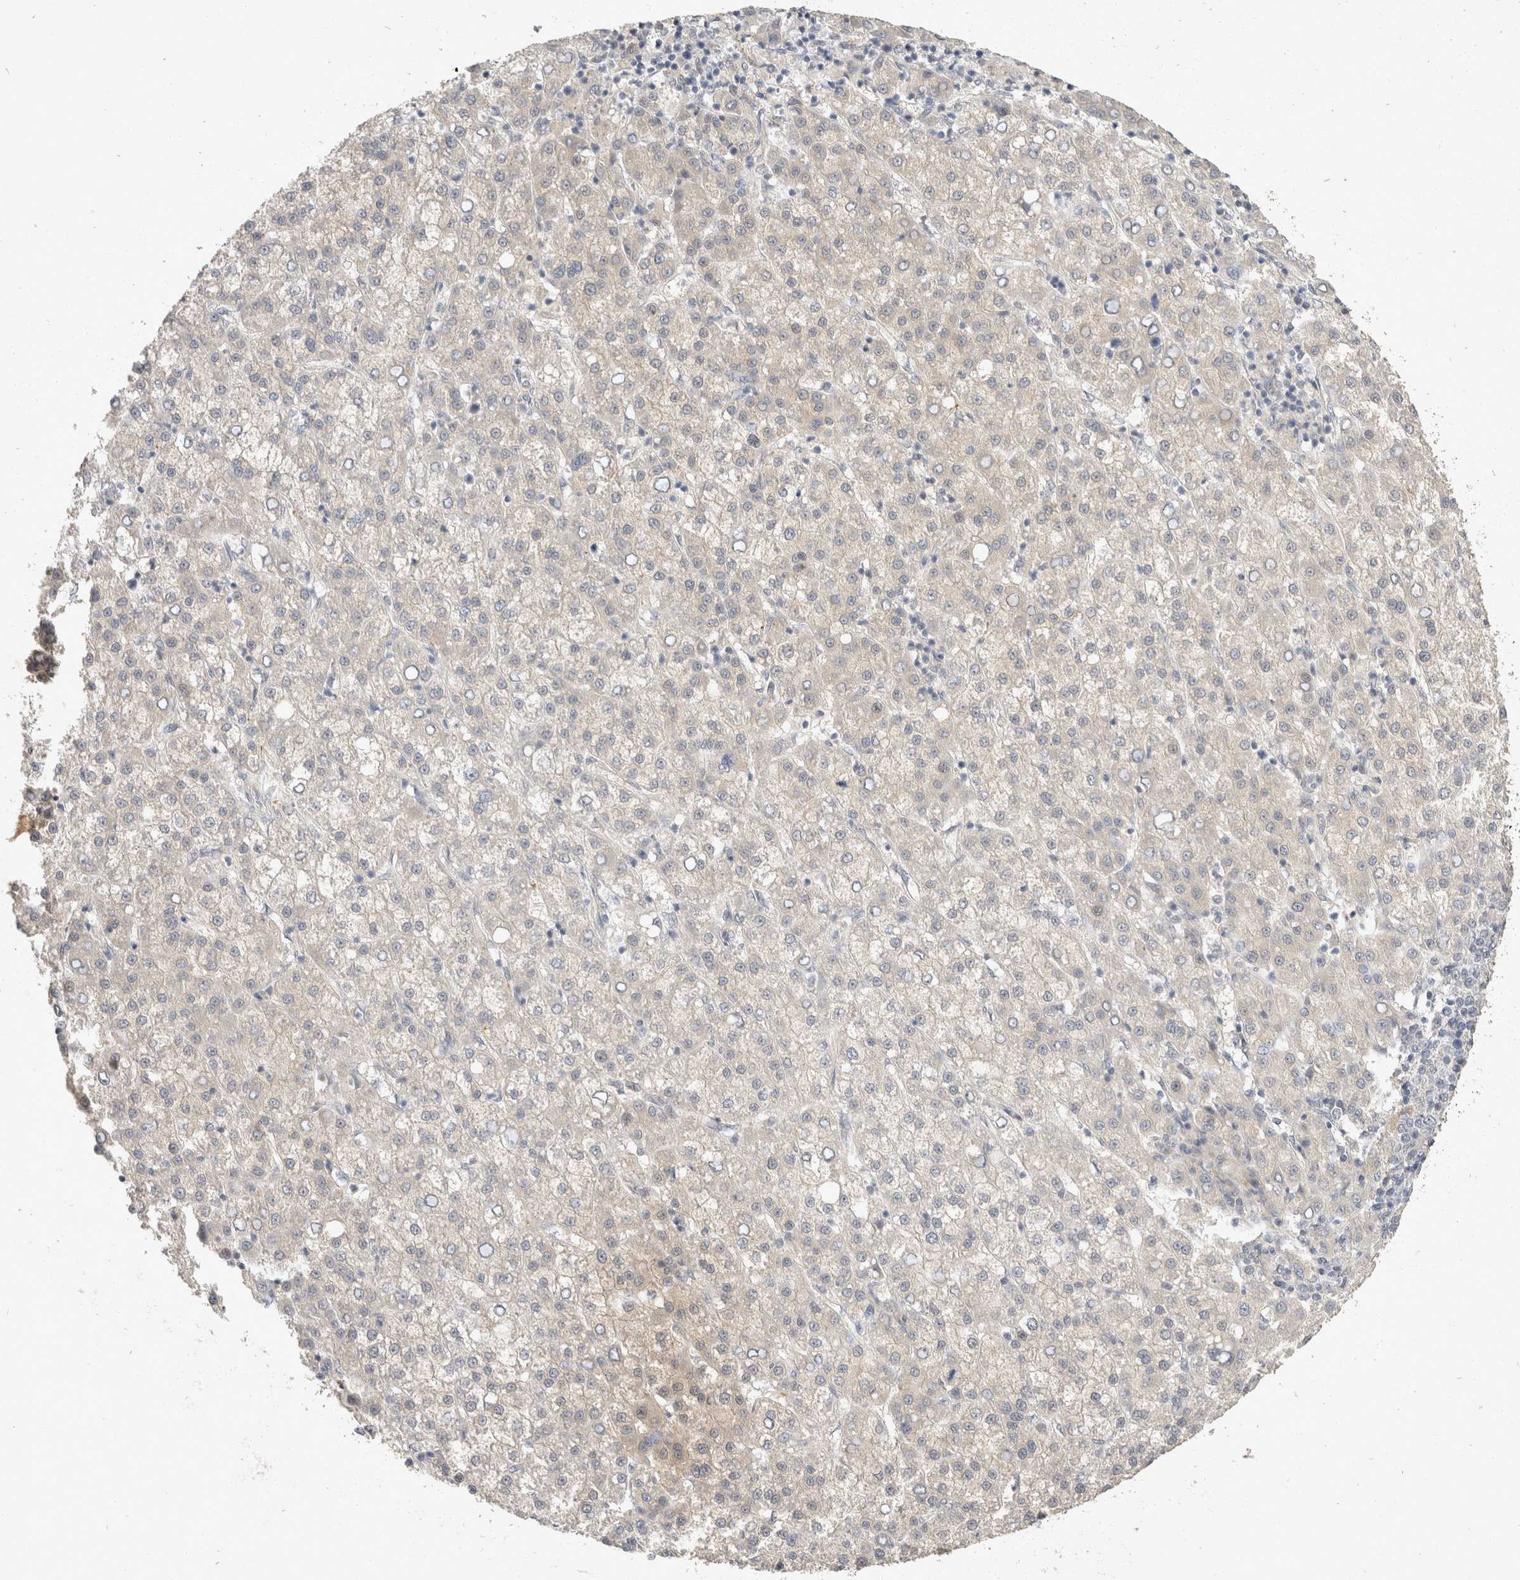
{"staining": {"intensity": "negative", "quantity": "none", "location": "none"}, "tissue": "liver cancer", "cell_type": "Tumor cells", "image_type": "cancer", "snomed": [{"axis": "morphology", "description": "Carcinoma, Hepatocellular, NOS"}, {"axis": "topography", "description": "Liver"}], "caption": "DAB (3,3'-diaminobenzidine) immunohistochemical staining of liver hepatocellular carcinoma reveals no significant expression in tumor cells.", "gene": "TOM1L2", "patient": {"sex": "female", "age": 58}}